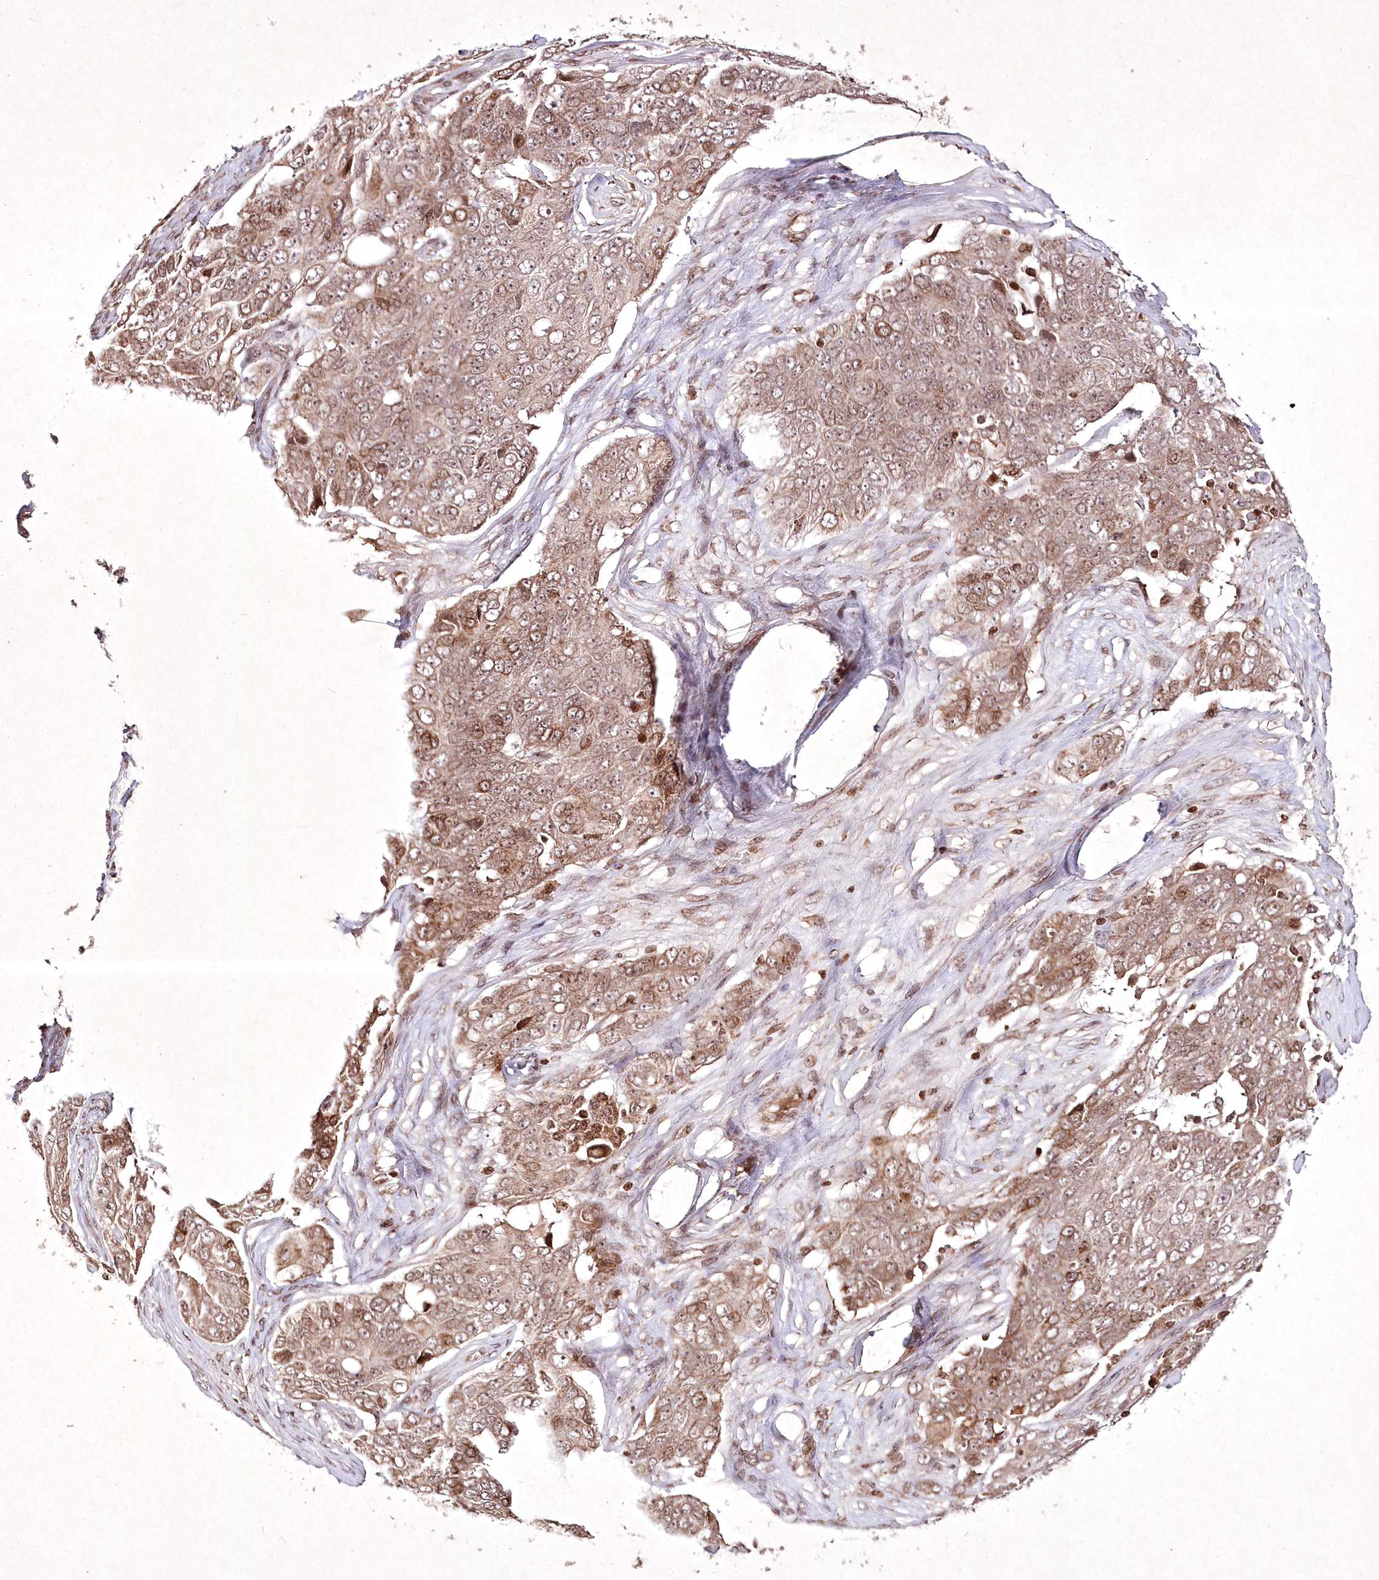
{"staining": {"intensity": "moderate", "quantity": ">75%", "location": "cytoplasmic/membranous,nuclear"}, "tissue": "ovarian cancer", "cell_type": "Tumor cells", "image_type": "cancer", "snomed": [{"axis": "morphology", "description": "Carcinoma, endometroid"}, {"axis": "topography", "description": "Ovary"}], "caption": "A brown stain shows moderate cytoplasmic/membranous and nuclear expression of a protein in human ovarian endometroid carcinoma tumor cells.", "gene": "CARM1", "patient": {"sex": "female", "age": 51}}